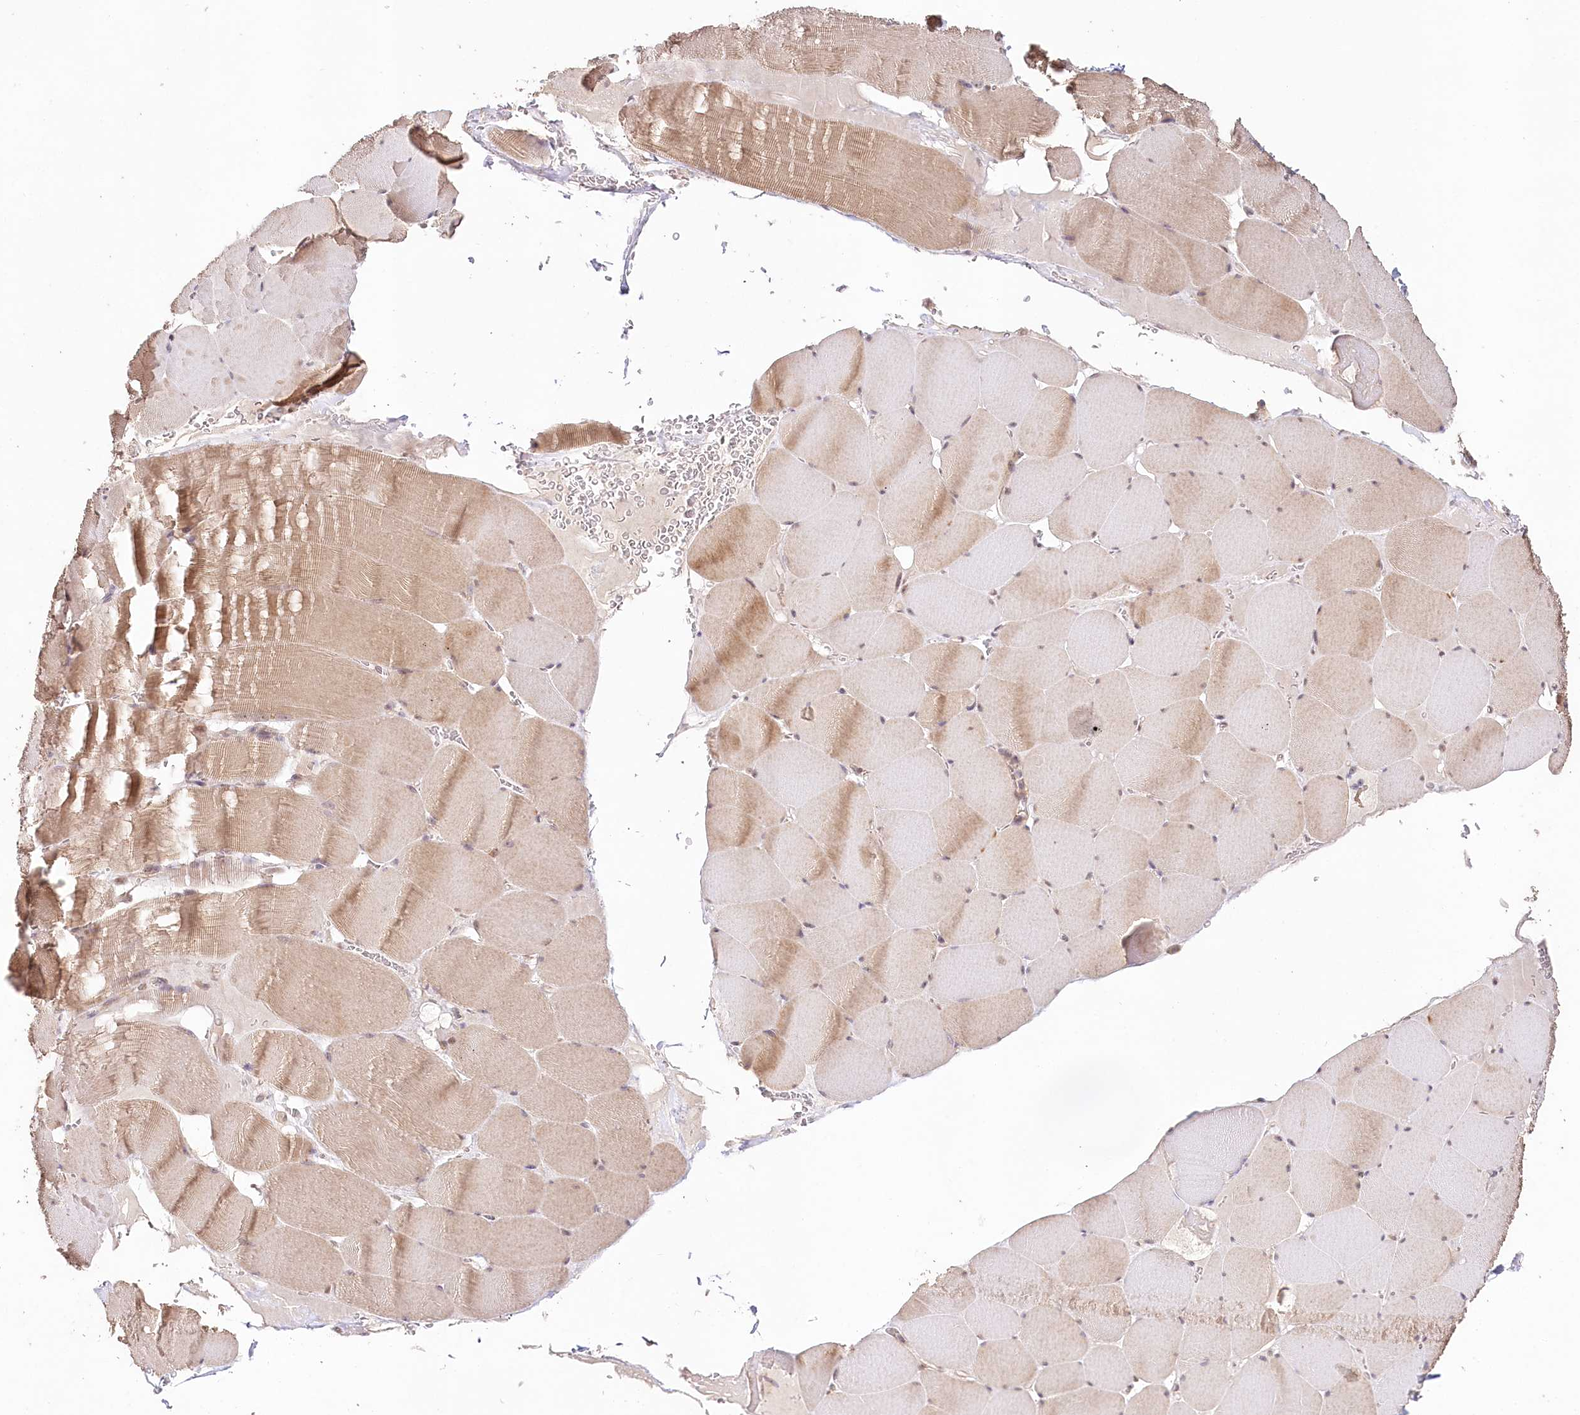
{"staining": {"intensity": "moderate", "quantity": "25%-75%", "location": "cytoplasmic/membranous,nuclear"}, "tissue": "skeletal muscle", "cell_type": "Myocytes", "image_type": "normal", "snomed": [{"axis": "morphology", "description": "Normal tissue, NOS"}, {"axis": "topography", "description": "Skeletal muscle"}], "caption": "High-magnification brightfield microscopy of normal skeletal muscle stained with DAB (brown) and counterstained with hematoxylin (blue). myocytes exhibit moderate cytoplasmic/membranous,nuclear expression is seen in approximately25%-75% of cells. The staining is performed using DAB (3,3'-diaminobenzidine) brown chromogen to label protein expression. The nuclei are counter-stained blue using hematoxylin.", "gene": "DMXL1", "patient": {"sex": "male", "age": 62}}